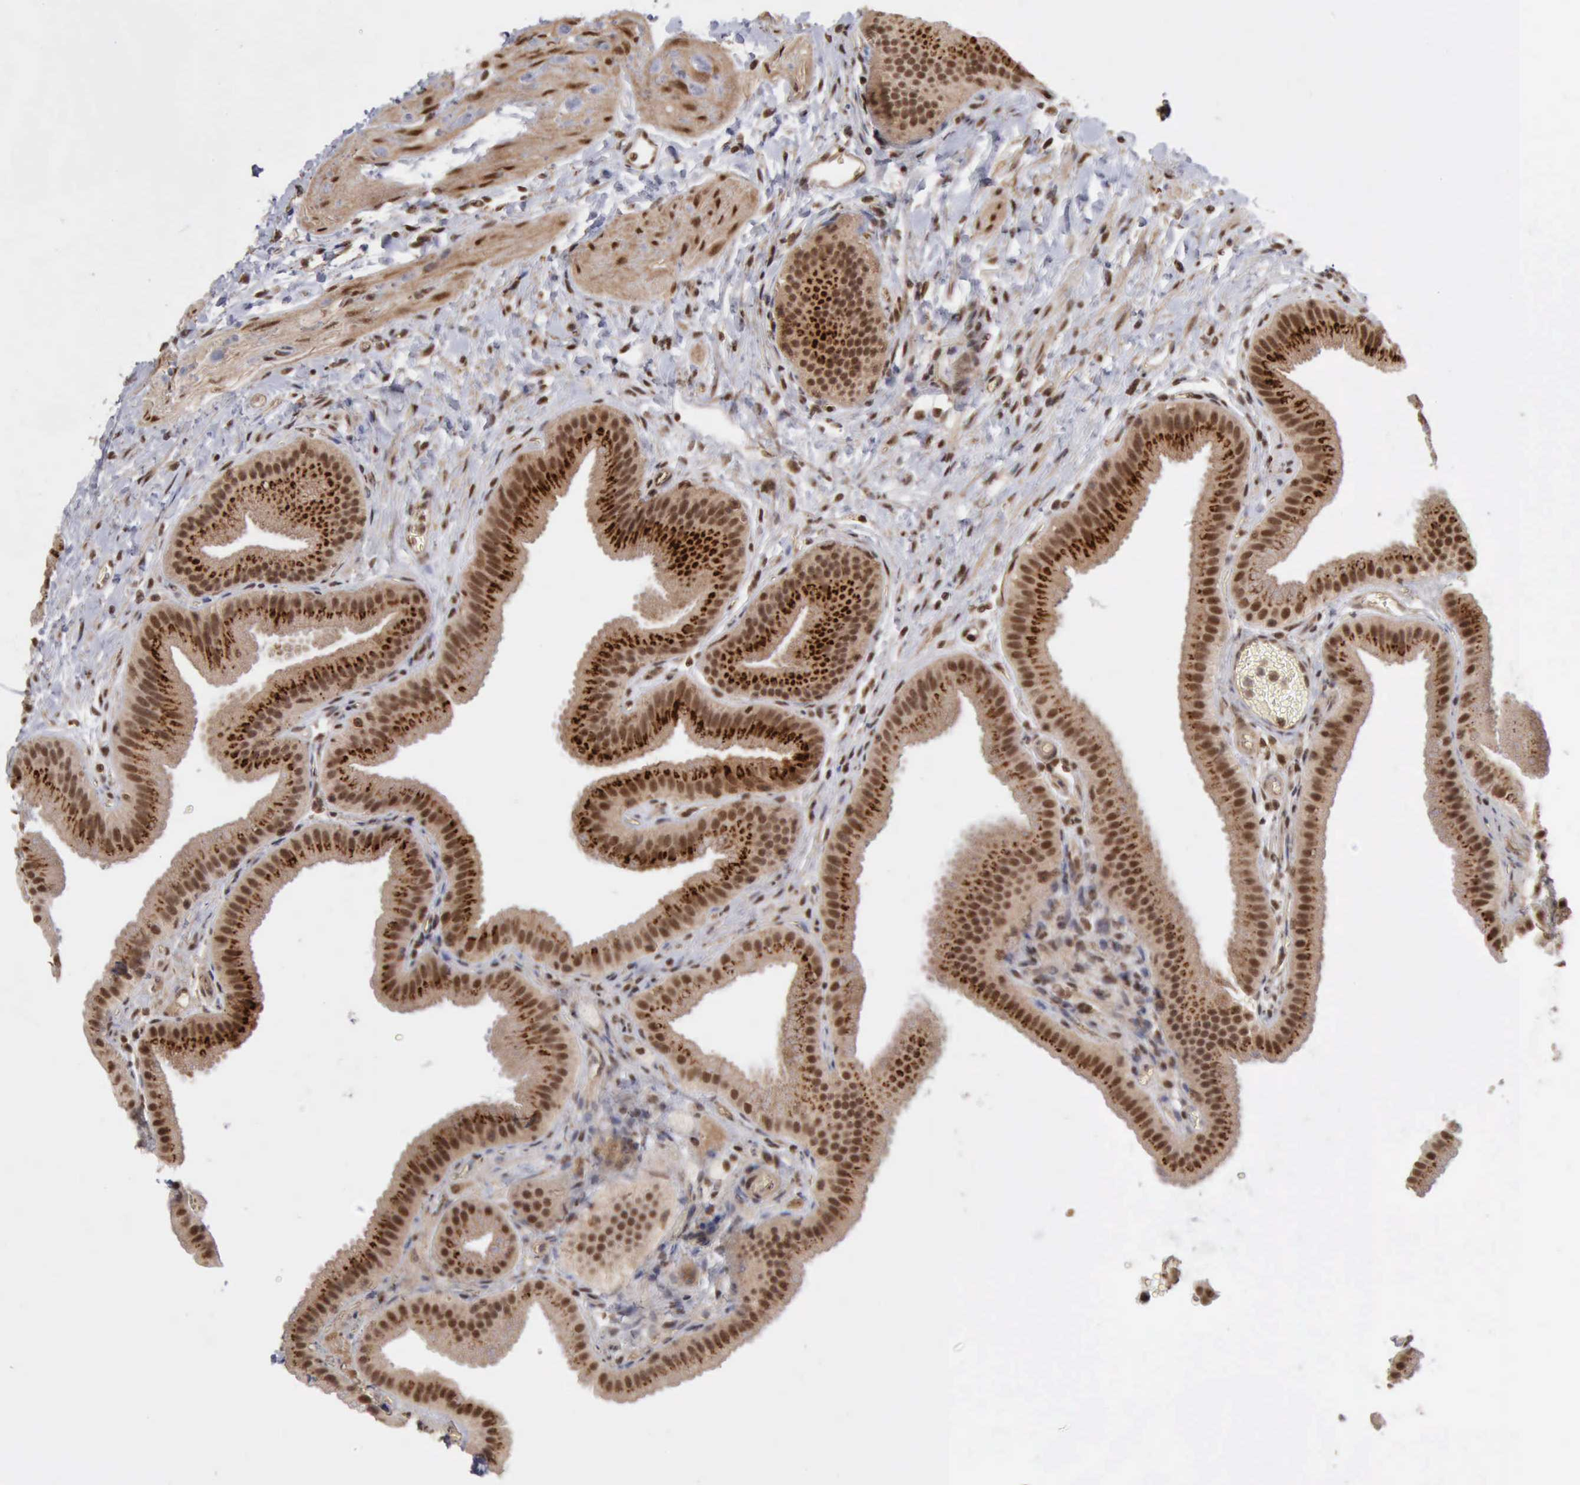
{"staining": {"intensity": "moderate", "quantity": ">75%", "location": "cytoplasmic/membranous,nuclear"}, "tissue": "gallbladder", "cell_type": "Glandular cells", "image_type": "normal", "snomed": [{"axis": "morphology", "description": "Normal tissue, NOS"}, {"axis": "topography", "description": "Gallbladder"}], "caption": "A medium amount of moderate cytoplasmic/membranous,nuclear staining is present in approximately >75% of glandular cells in benign gallbladder. (DAB IHC with brightfield microscopy, high magnification).", "gene": "CDKN2A", "patient": {"sex": "female", "age": 63}}